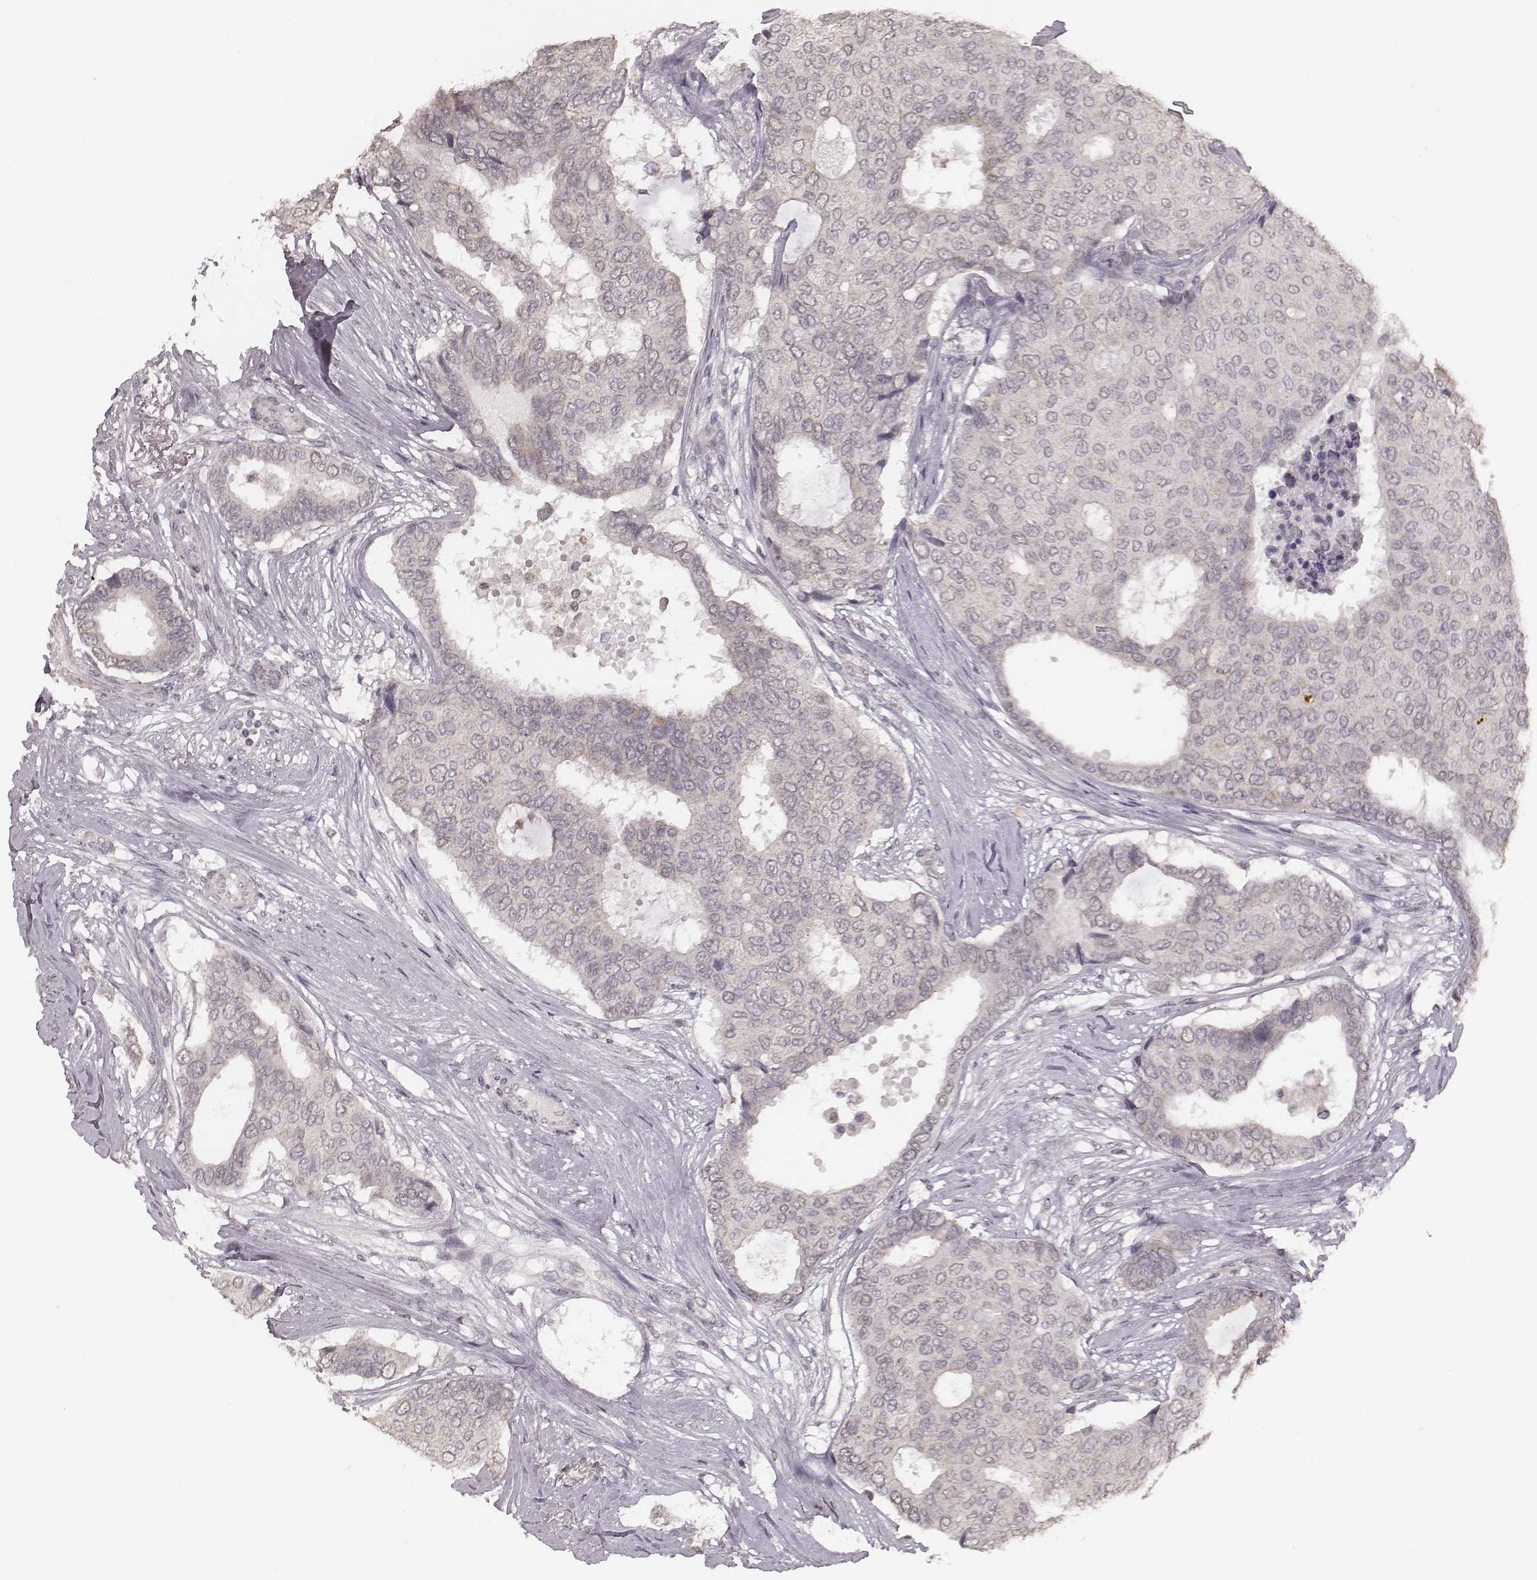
{"staining": {"intensity": "negative", "quantity": "none", "location": "none"}, "tissue": "breast cancer", "cell_type": "Tumor cells", "image_type": "cancer", "snomed": [{"axis": "morphology", "description": "Duct carcinoma"}, {"axis": "topography", "description": "Breast"}], "caption": "Tumor cells are negative for brown protein staining in breast cancer (invasive ductal carcinoma).", "gene": "SLC7A4", "patient": {"sex": "female", "age": 75}}